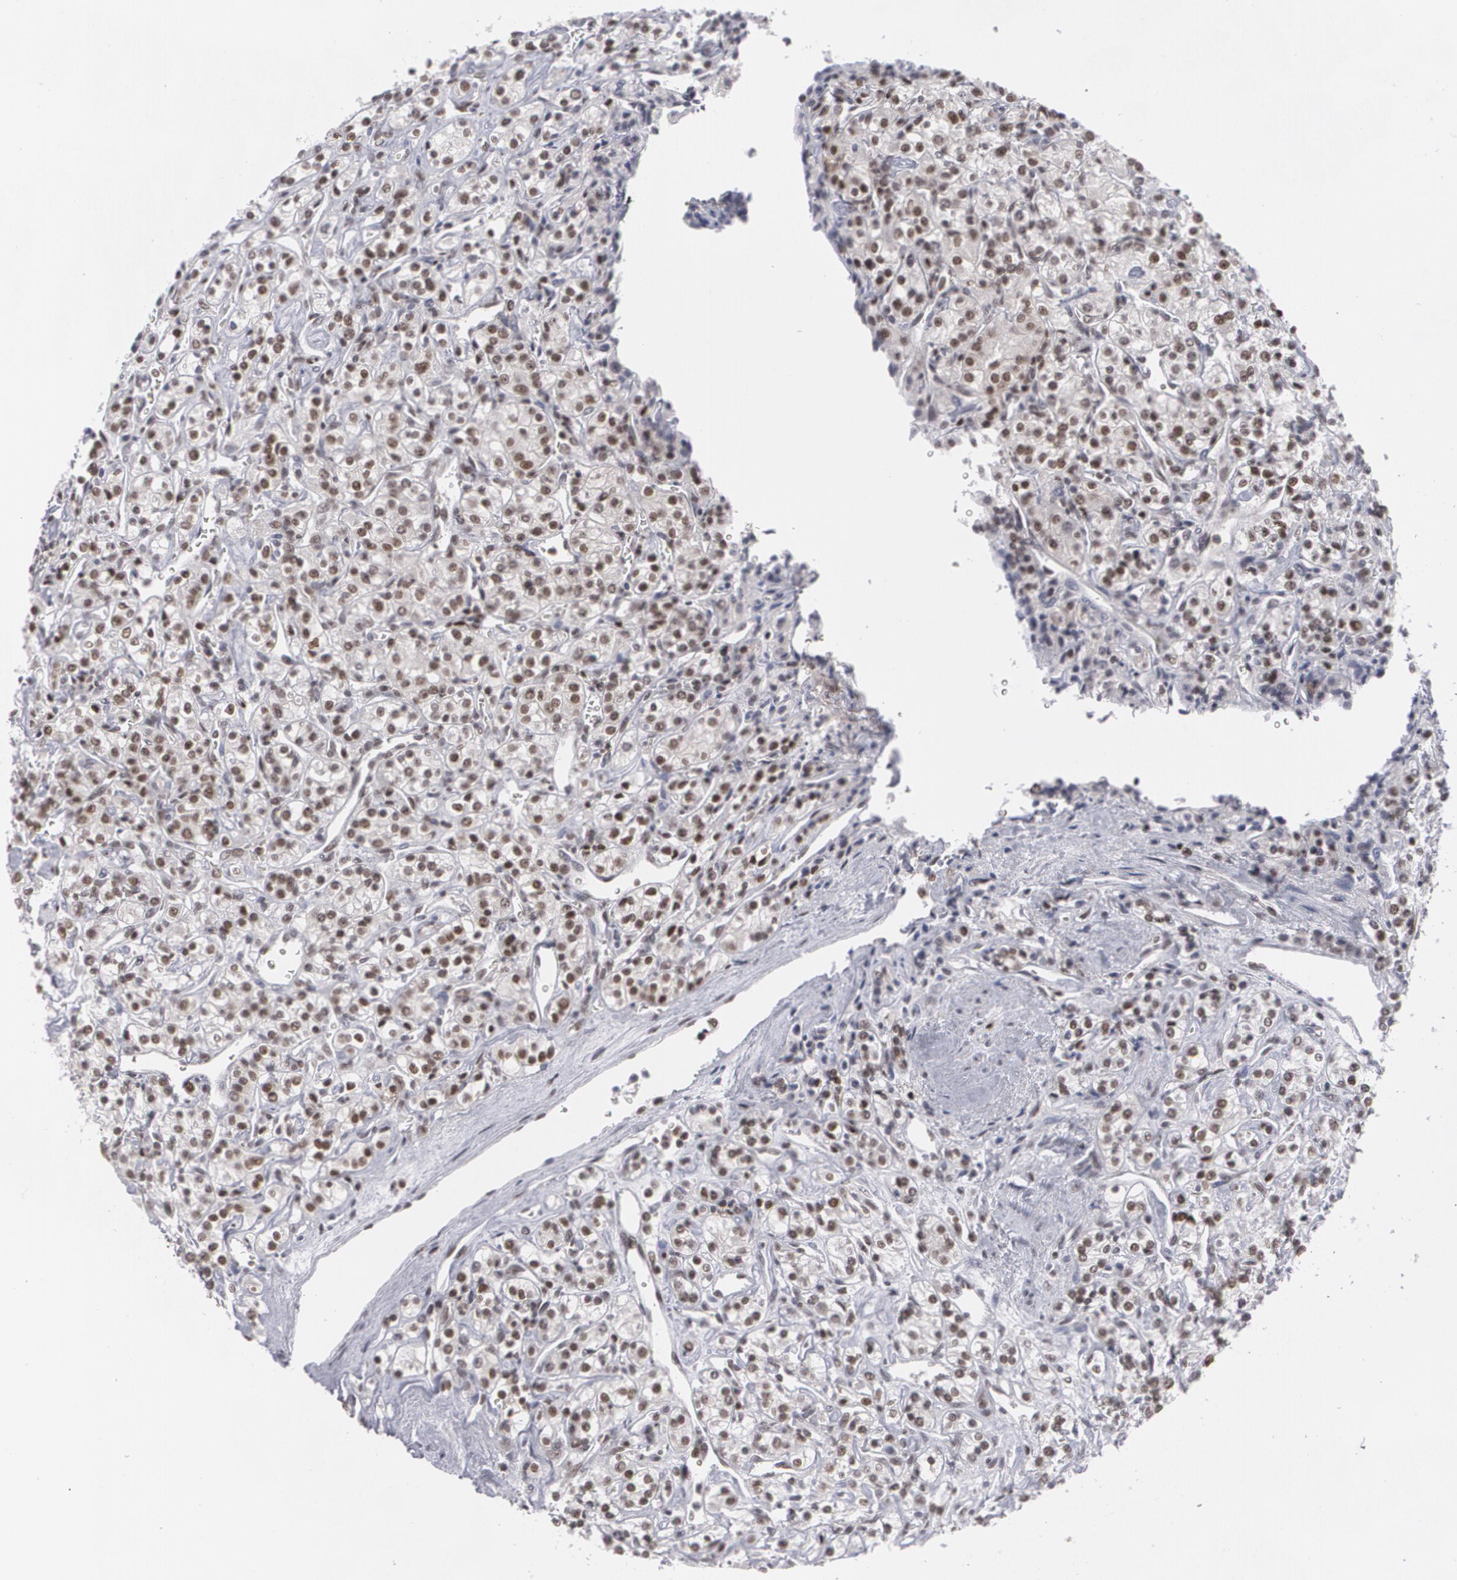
{"staining": {"intensity": "weak", "quantity": "25%-75%", "location": "nuclear"}, "tissue": "renal cancer", "cell_type": "Tumor cells", "image_type": "cancer", "snomed": [{"axis": "morphology", "description": "Adenocarcinoma, NOS"}, {"axis": "topography", "description": "Kidney"}], "caption": "Protein expression analysis of human renal adenocarcinoma reveals weak nuclear expression in about 25%-75% of tumor cells. (brown staining indicates protein expression, while blue staining denotes nuclei).", "gene": "MCL1", "patient": {"sex": "male", "age": 77}}